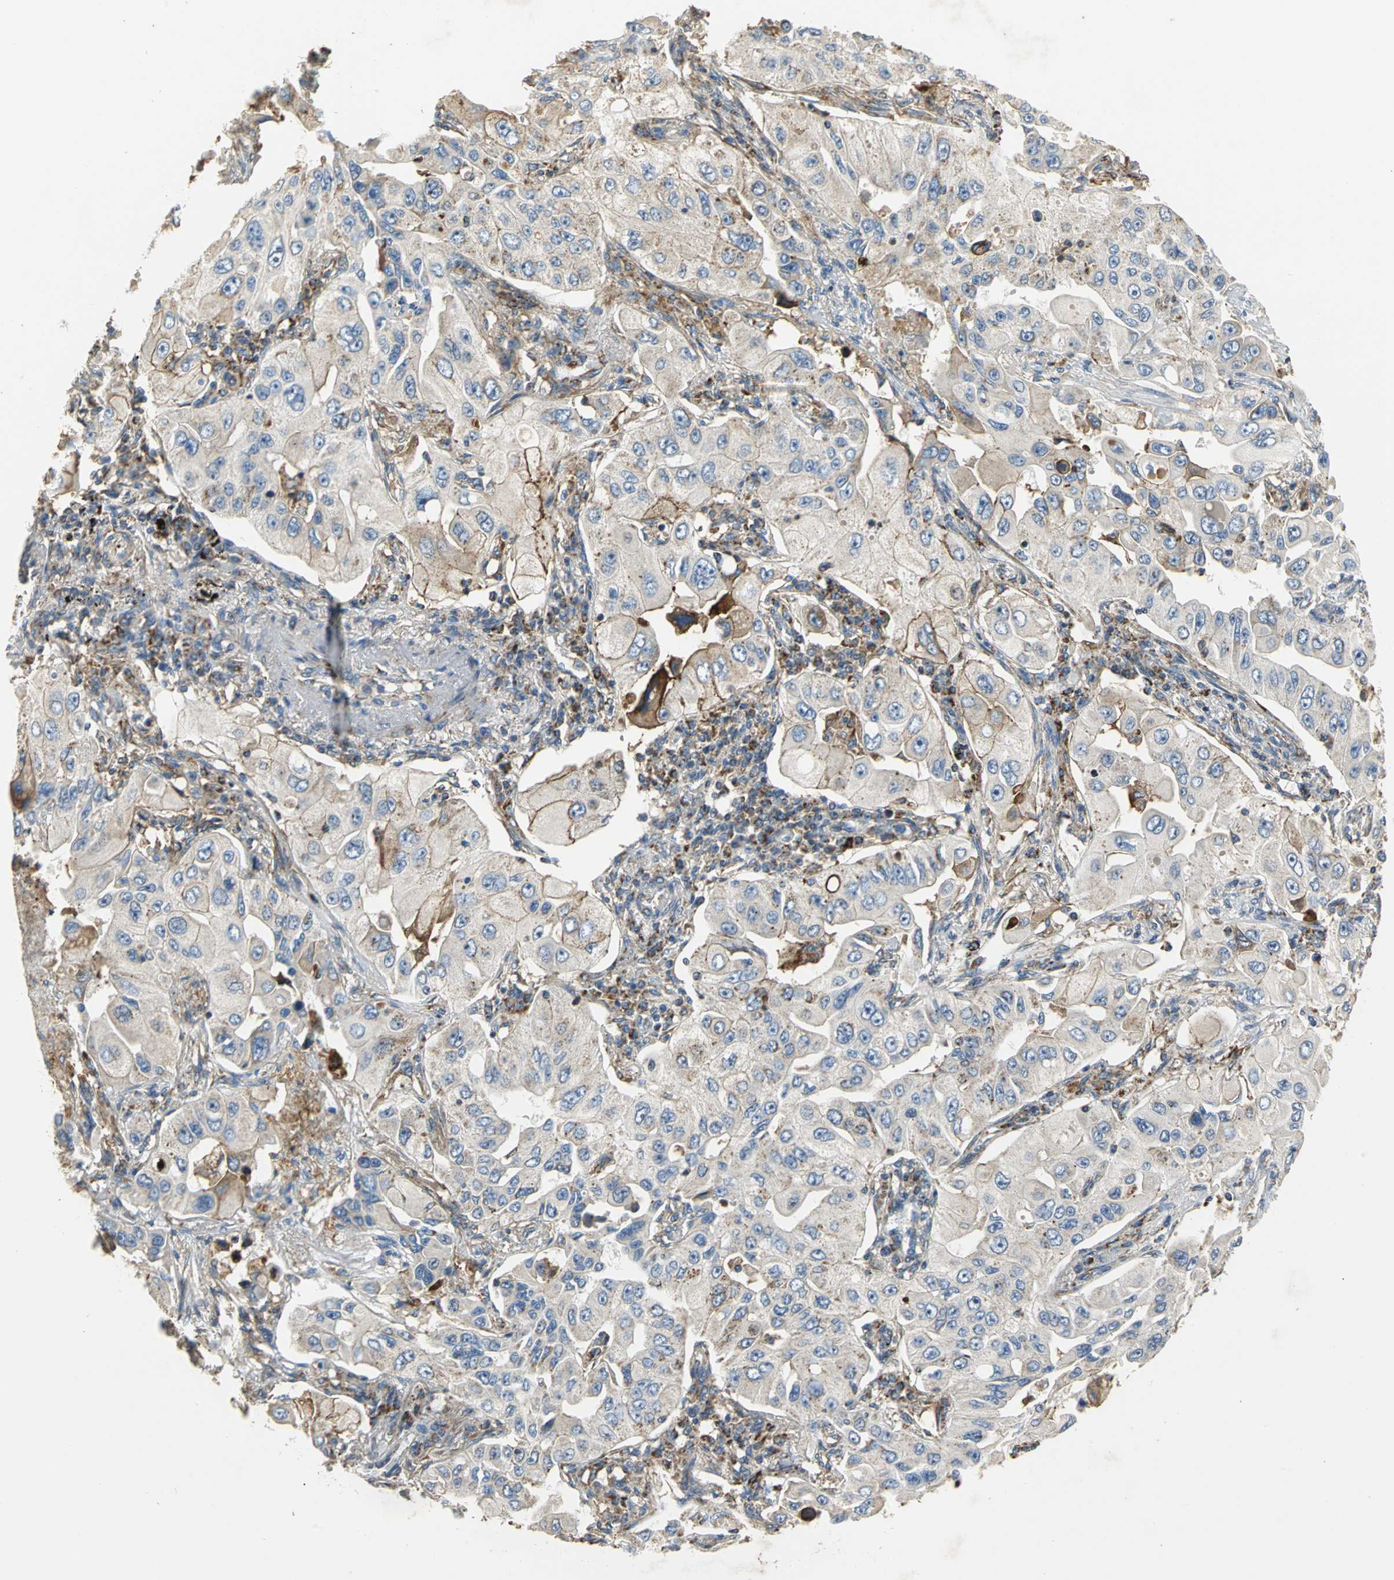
{"staining": {"intensity": "weak", "quantity": "<25%", "location": "cytoplasmic/membranous"}, "tissue": "lung cancer", "cell_type": "Tumor cells", "image_type": "cancer", "snomed": [{"axis": "morphology", "description": "Adenocarcinoma, NOS"}, {"axis": "topography", "description": "Lung"}], "caption": "Lung cancer (adenocarcinoma) was stained to show a protein in brown. There is no significant expression in tumor cells. Nuclei are stained in blue.", "gene": "NDUFB5", "patient": {"sex": "male", "age": 84}}